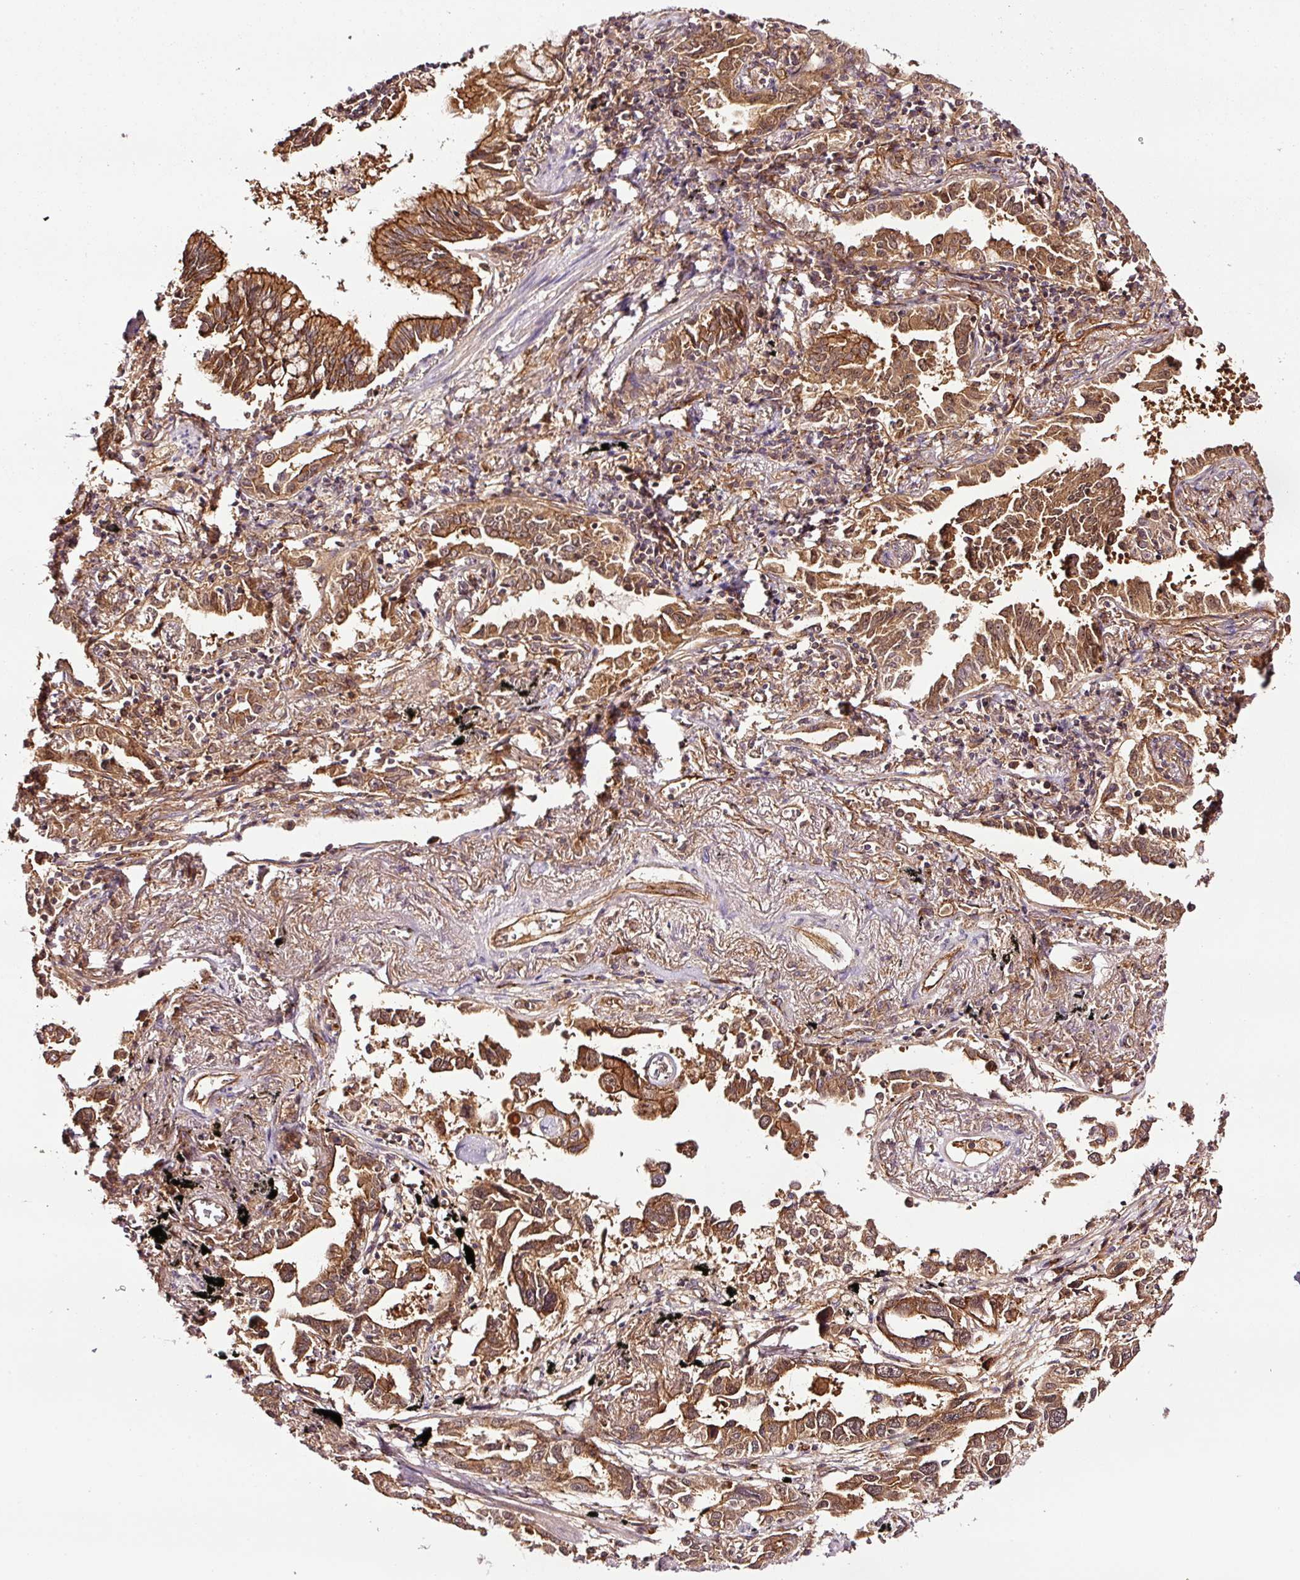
{"staining": {"intensity": "strong", "quantity": ">75%", "location": "cytoplasmic/membranous"}, "tissue": "lung cancer", "cell_type": "Tumor cells", "image_type": "cancer", "snomed": [{"axis": "morphology", "description": "Adenocarcinoma, NOS"}, {"axis": "topography", "description": "Lung"}], "caption": "Brown immunohistochemical staining in adenocarcinoma (lung) exhibits strong cytoplasmic/membranous positivity in approximately >75% of tumor cells.", "gene": "METAP1", "patient": {"sex": "male", "age": 67}}